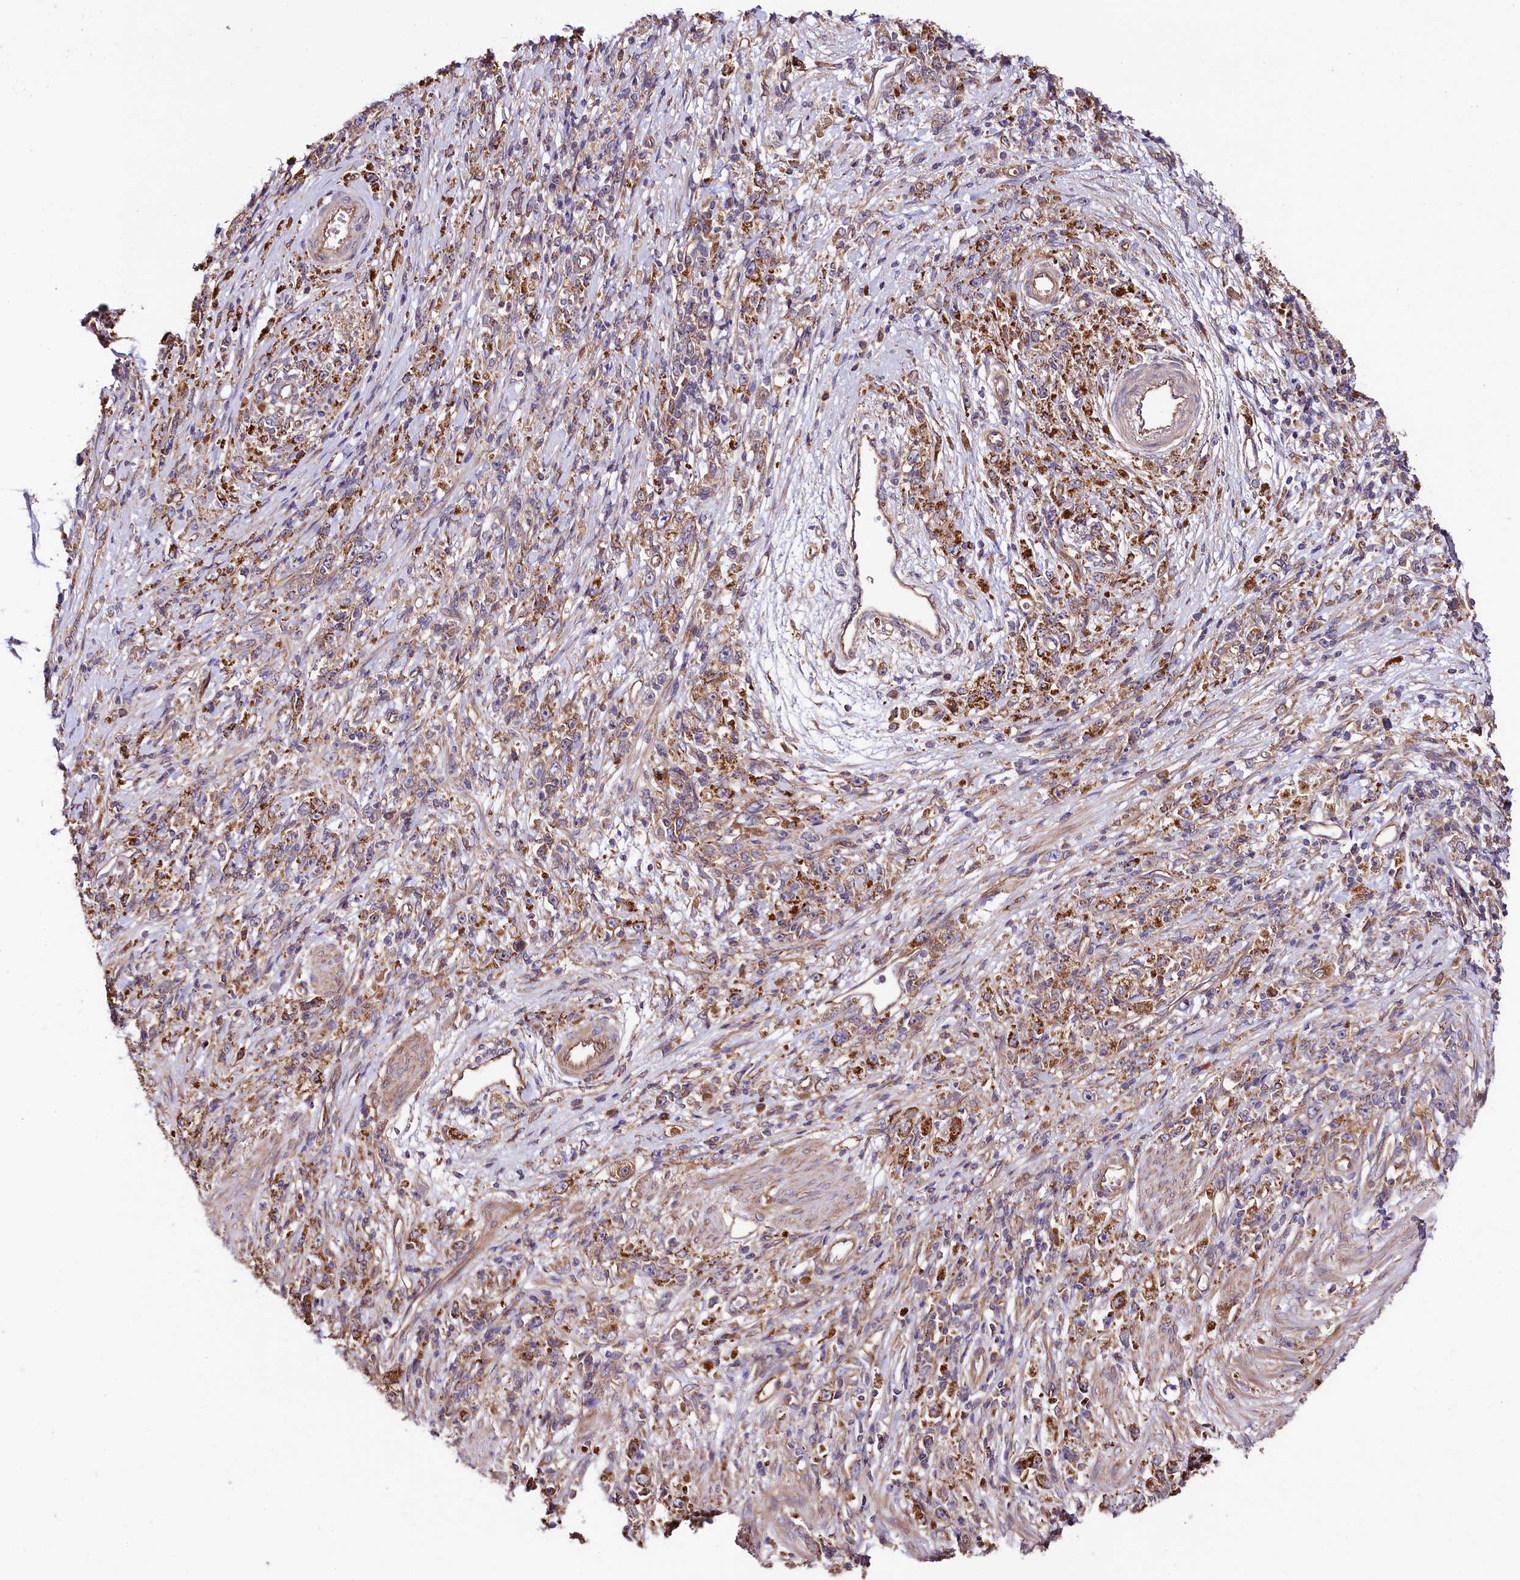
{"staining": {"intensity": "moderate", "quantity": ">75%", "location": "cytoplasmic/membranous"}, "tissue": "stomach cancer", "cell_type": "Tumor cells", "image_type": "cancer", "snomed": [{"axis": "morphology", "description": "Adenocarcinoma, NOS"}, {"axis": "topography", "description": "Stomach"}], "caption": "Human stomach cancer stained with a brown dye shows moderate cytoplasmic/membranous positive positivity in approximately >75% of tumor cells.", "gene": "CEP295", "patient": {"sex": "female", "age": 59}}